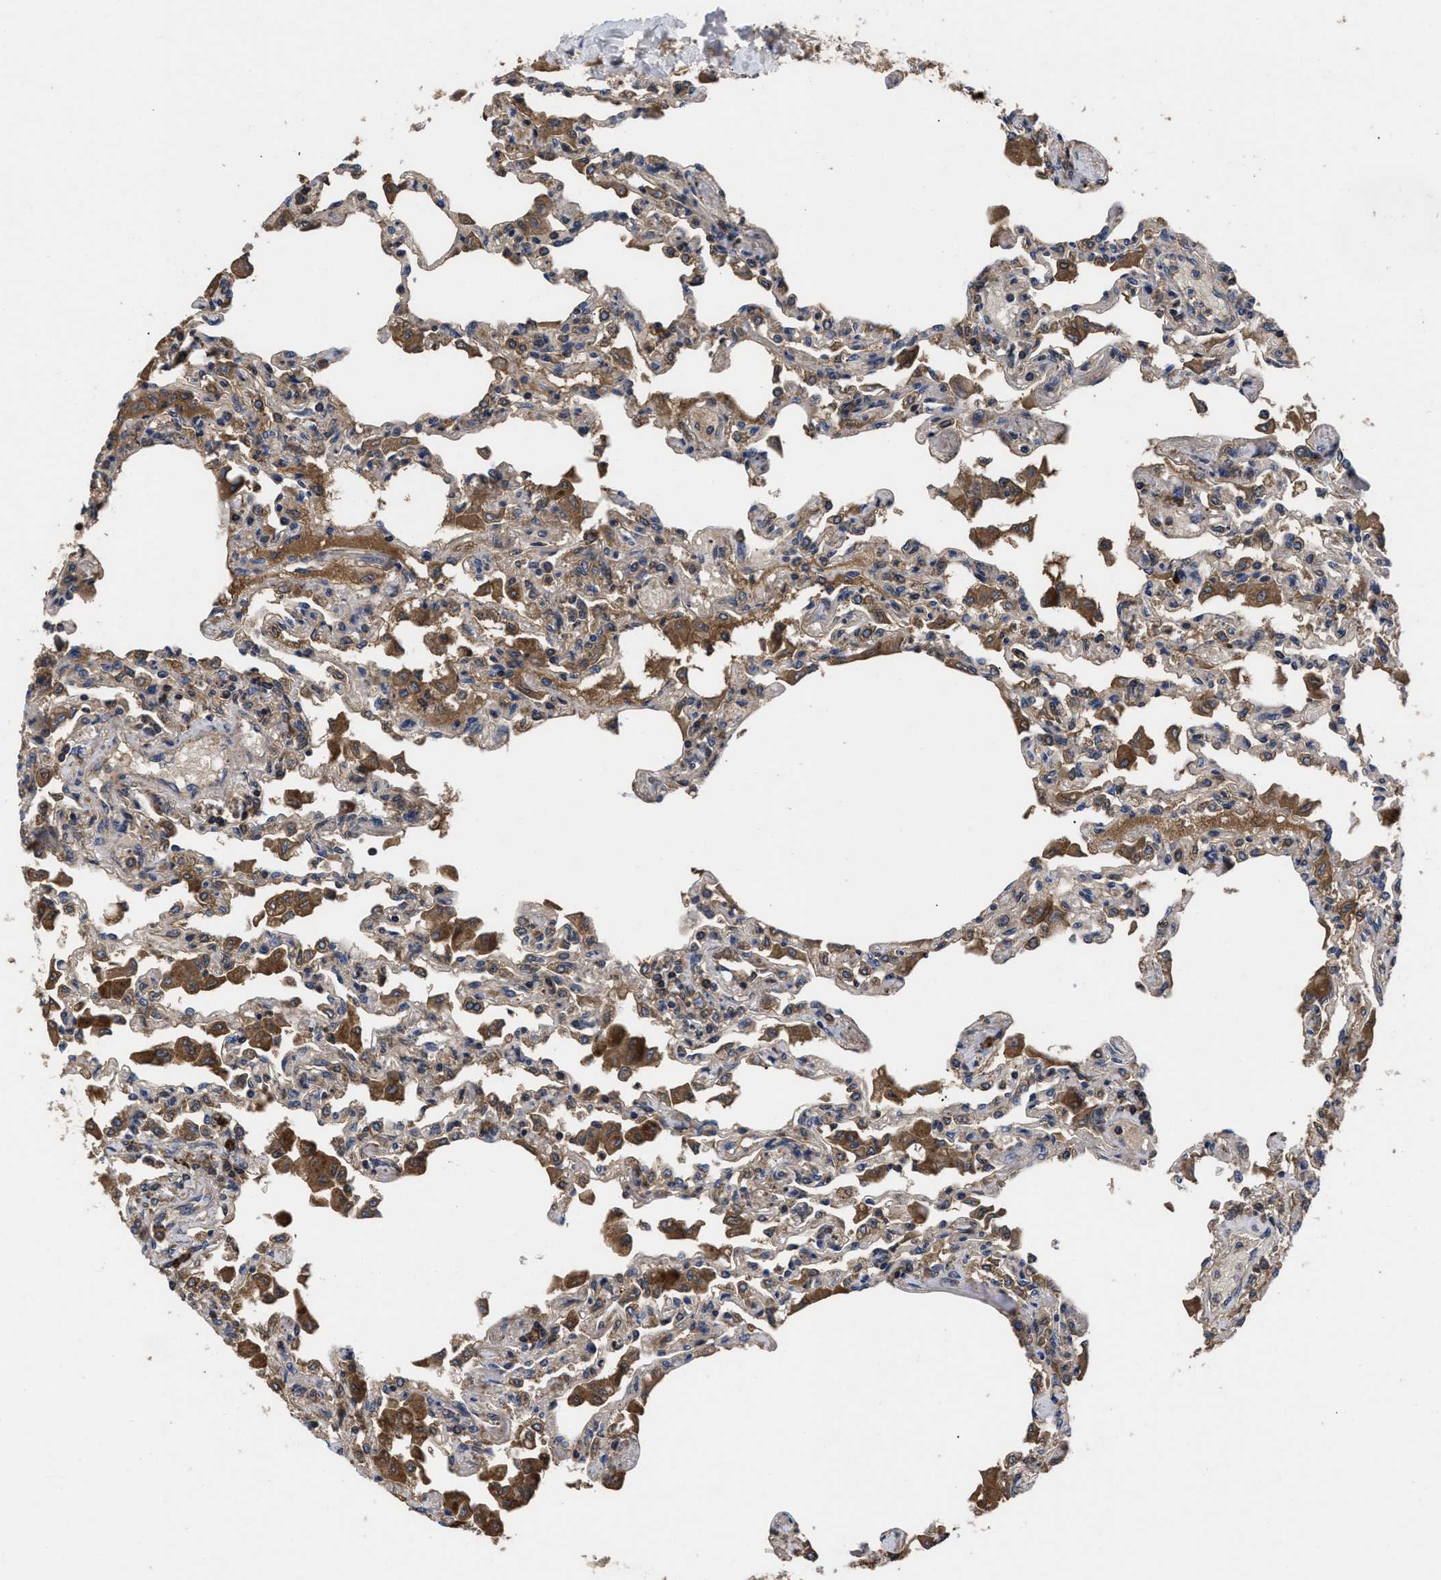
{"staining": {"intensity": "weak", "quantity": "25%-75%", "location": "cytoplasmic/membranous"}, "tissue": "lung", "cell_type": "Alveolar cells", "image_type": "normal", "snomed": [{"axis": "morphology", "description": "Normal tissue, NOS"}, {"axis": "topography", "description": "Bronchus"}, {"axis": "topography", "description": "Lung"}], "caption": "Immunohistochemical staining of benign human lung displays 25%-75% levels of weak cytoplasmic/membranous protein staining in approximately 25%-75% of alveolar cells.", "gene": "LRRC3", "patient": {"sex": "female", "age": 49}}